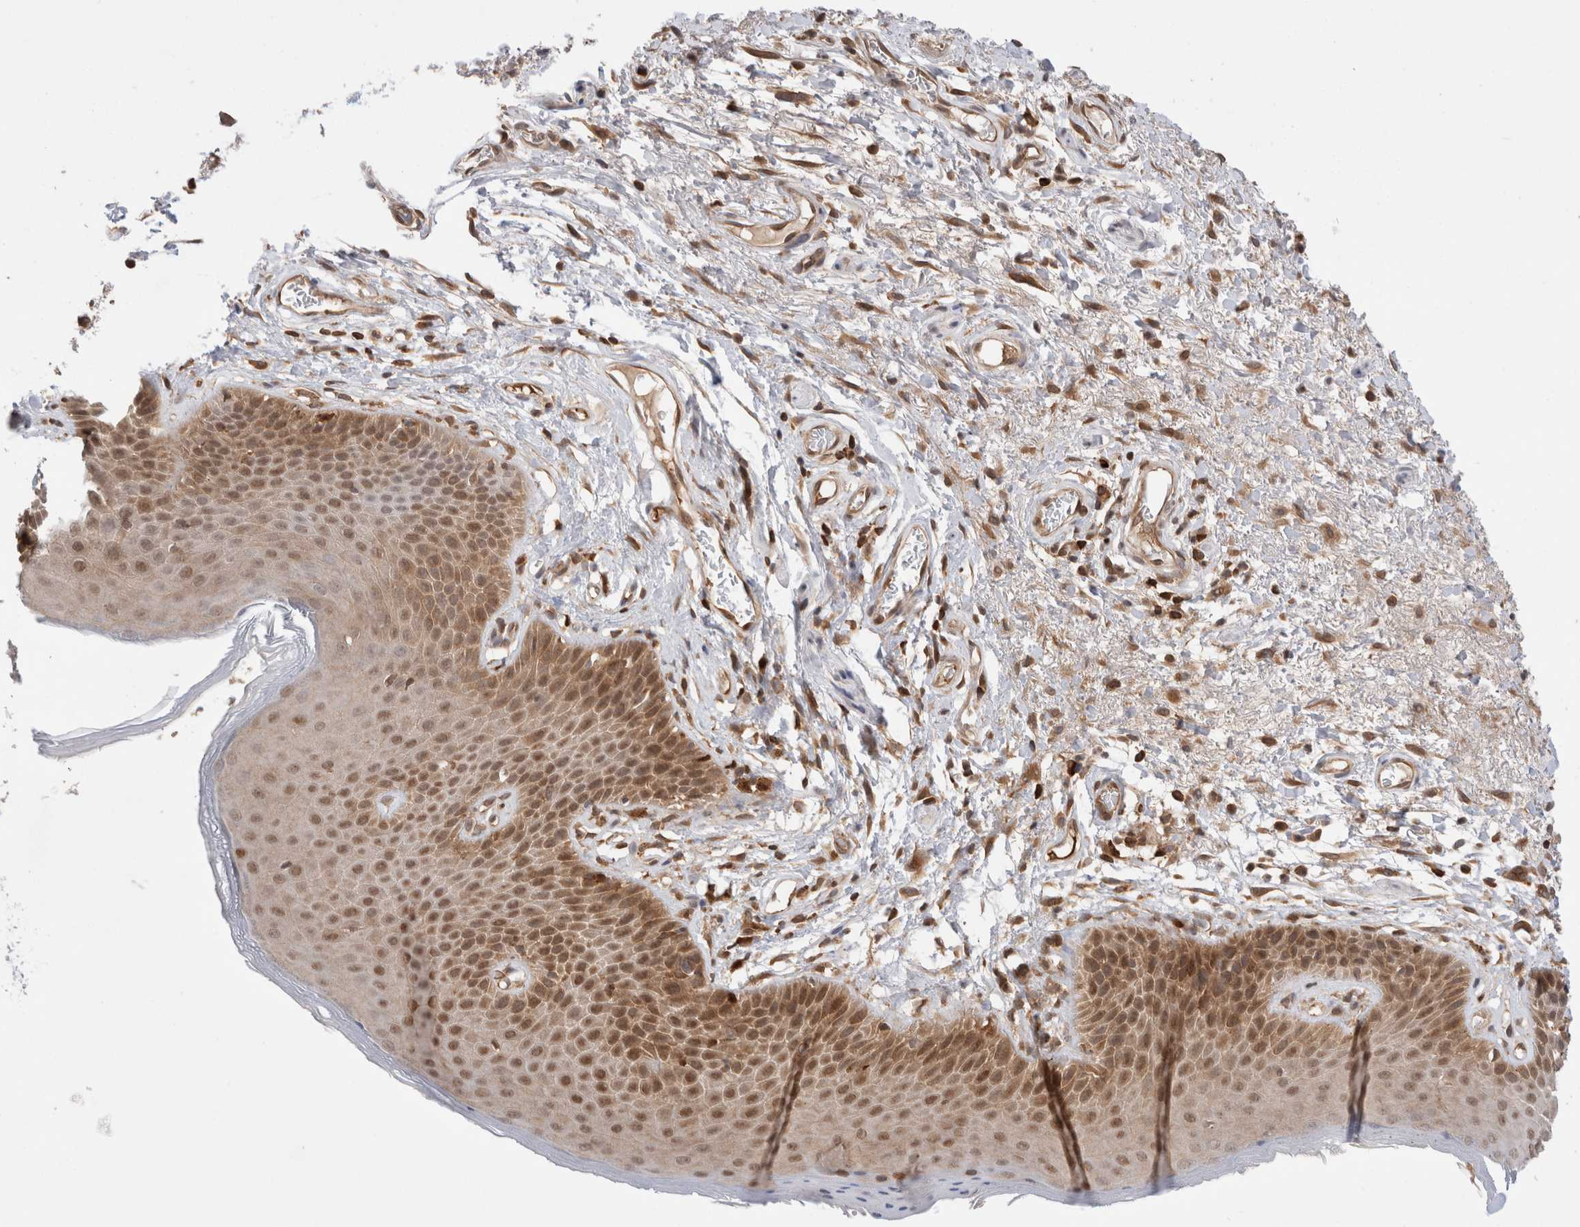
{"staining": {"intensity": "moderate", "quantity": "25%-75%", "location": "cytoplasmic/membranous,nuclear"}, "tissue": "skin", "cell_type": "Epidermal cells", "image_type": "normal", "snomed": [{"axis": "morphology", "description": "Normal tissue, NOS"}, {"axis": "topography", "description": "Anal"}], "caption": "Epidermal cells show moderate cytoplasmic/membranous,nuclear staining in about 25%-75% of cells in unremarkable skin.", "gene": "NFKB1", "patient": {"sex": "male", "age": 74}}